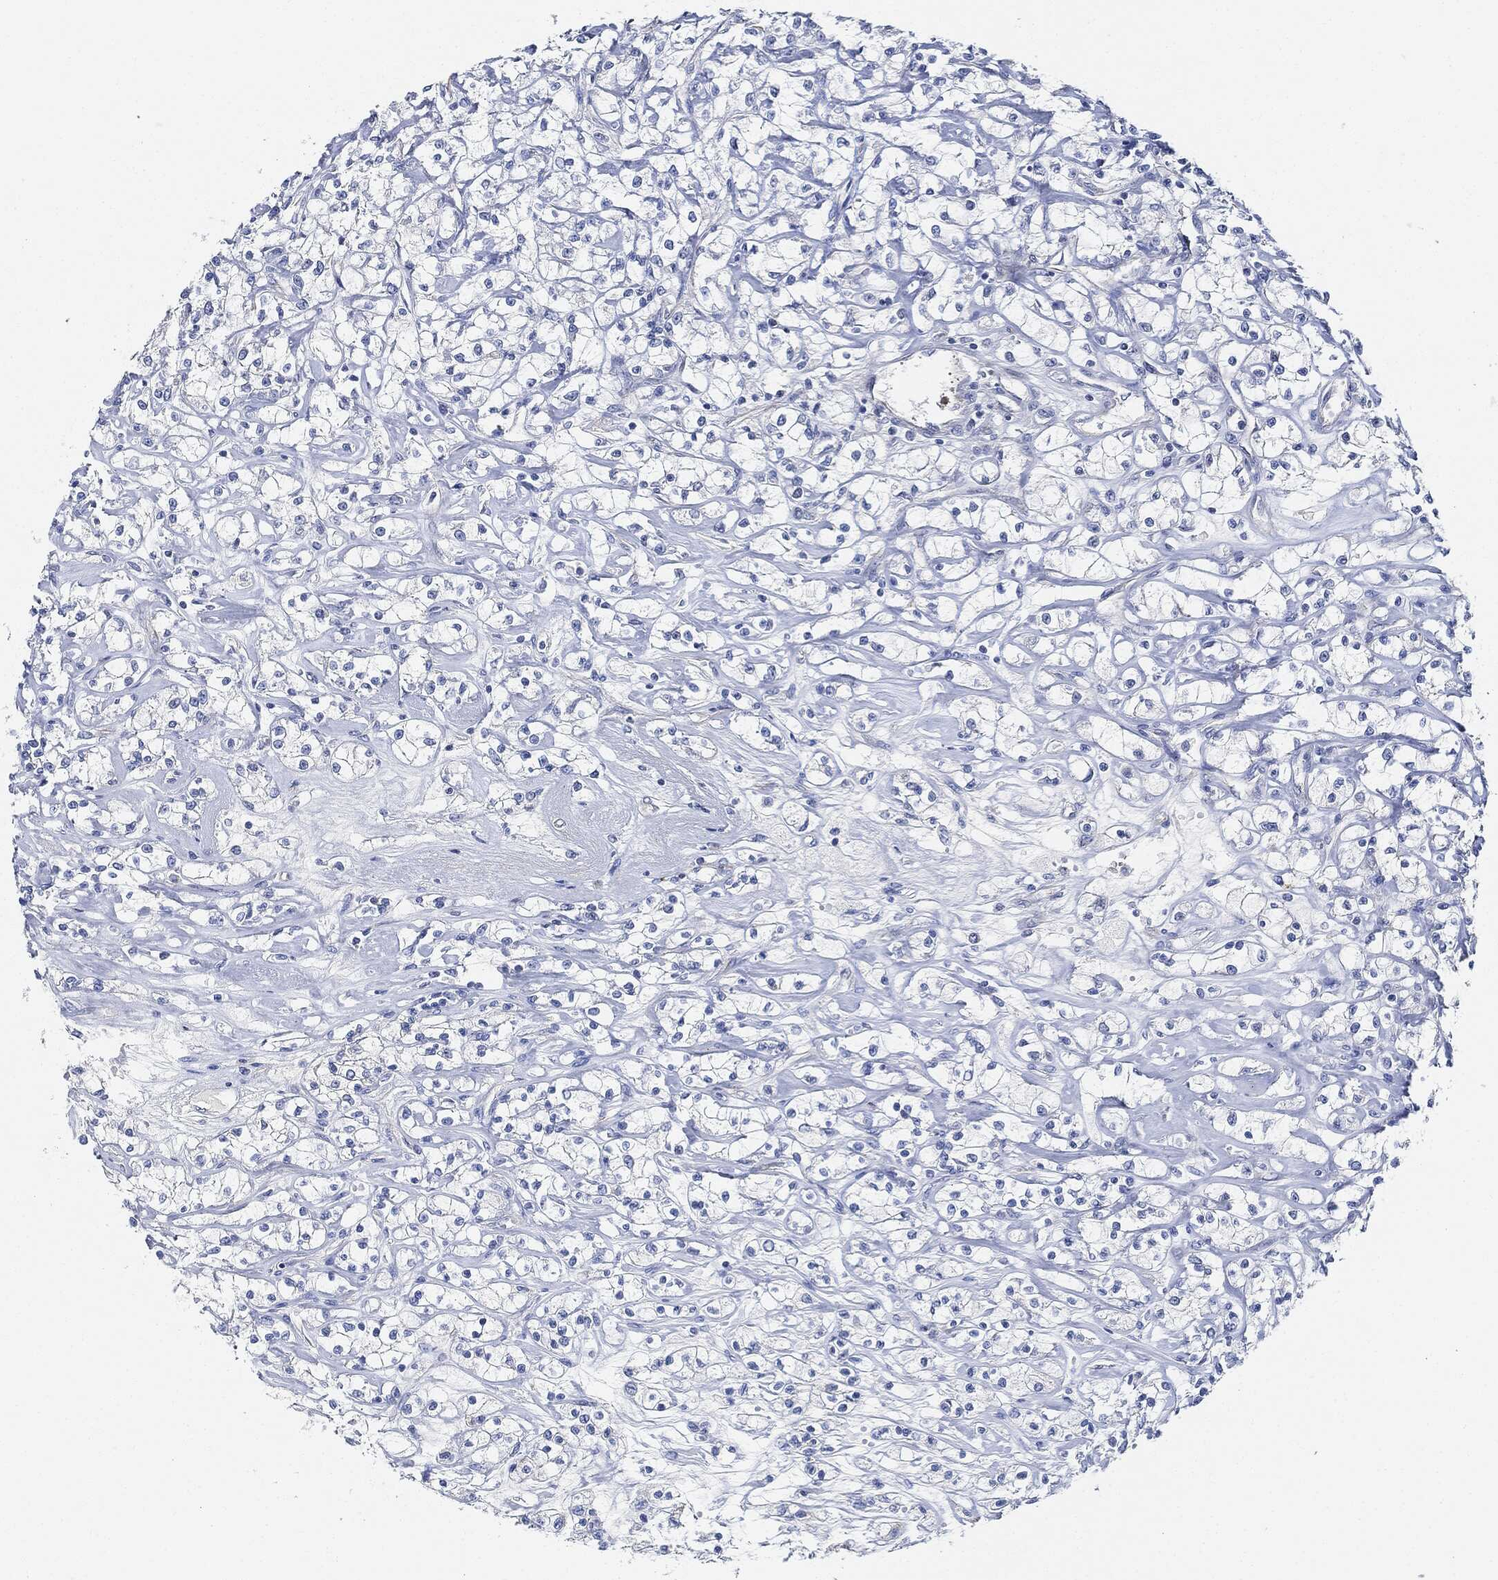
{"staining": {"intensity": "negative", "quantity": "none", "location": "none"}, "tissue": "renal cancer", "cell_type": "Tumor cells", "image_type": "cancer", "snomed": [{"axis": "morphology", "description": "Adenocarcinoma, NOS"}, {"axis": "topography", "description": "Kidney"}], "caption": "IHC image of neoplastic tissue: adenocarcinoma (renal) stained with DAB displays no significant protein positivity in tumor cells.", "gene": "THSD1", "patient": {"sex": "female", "age": 59}}